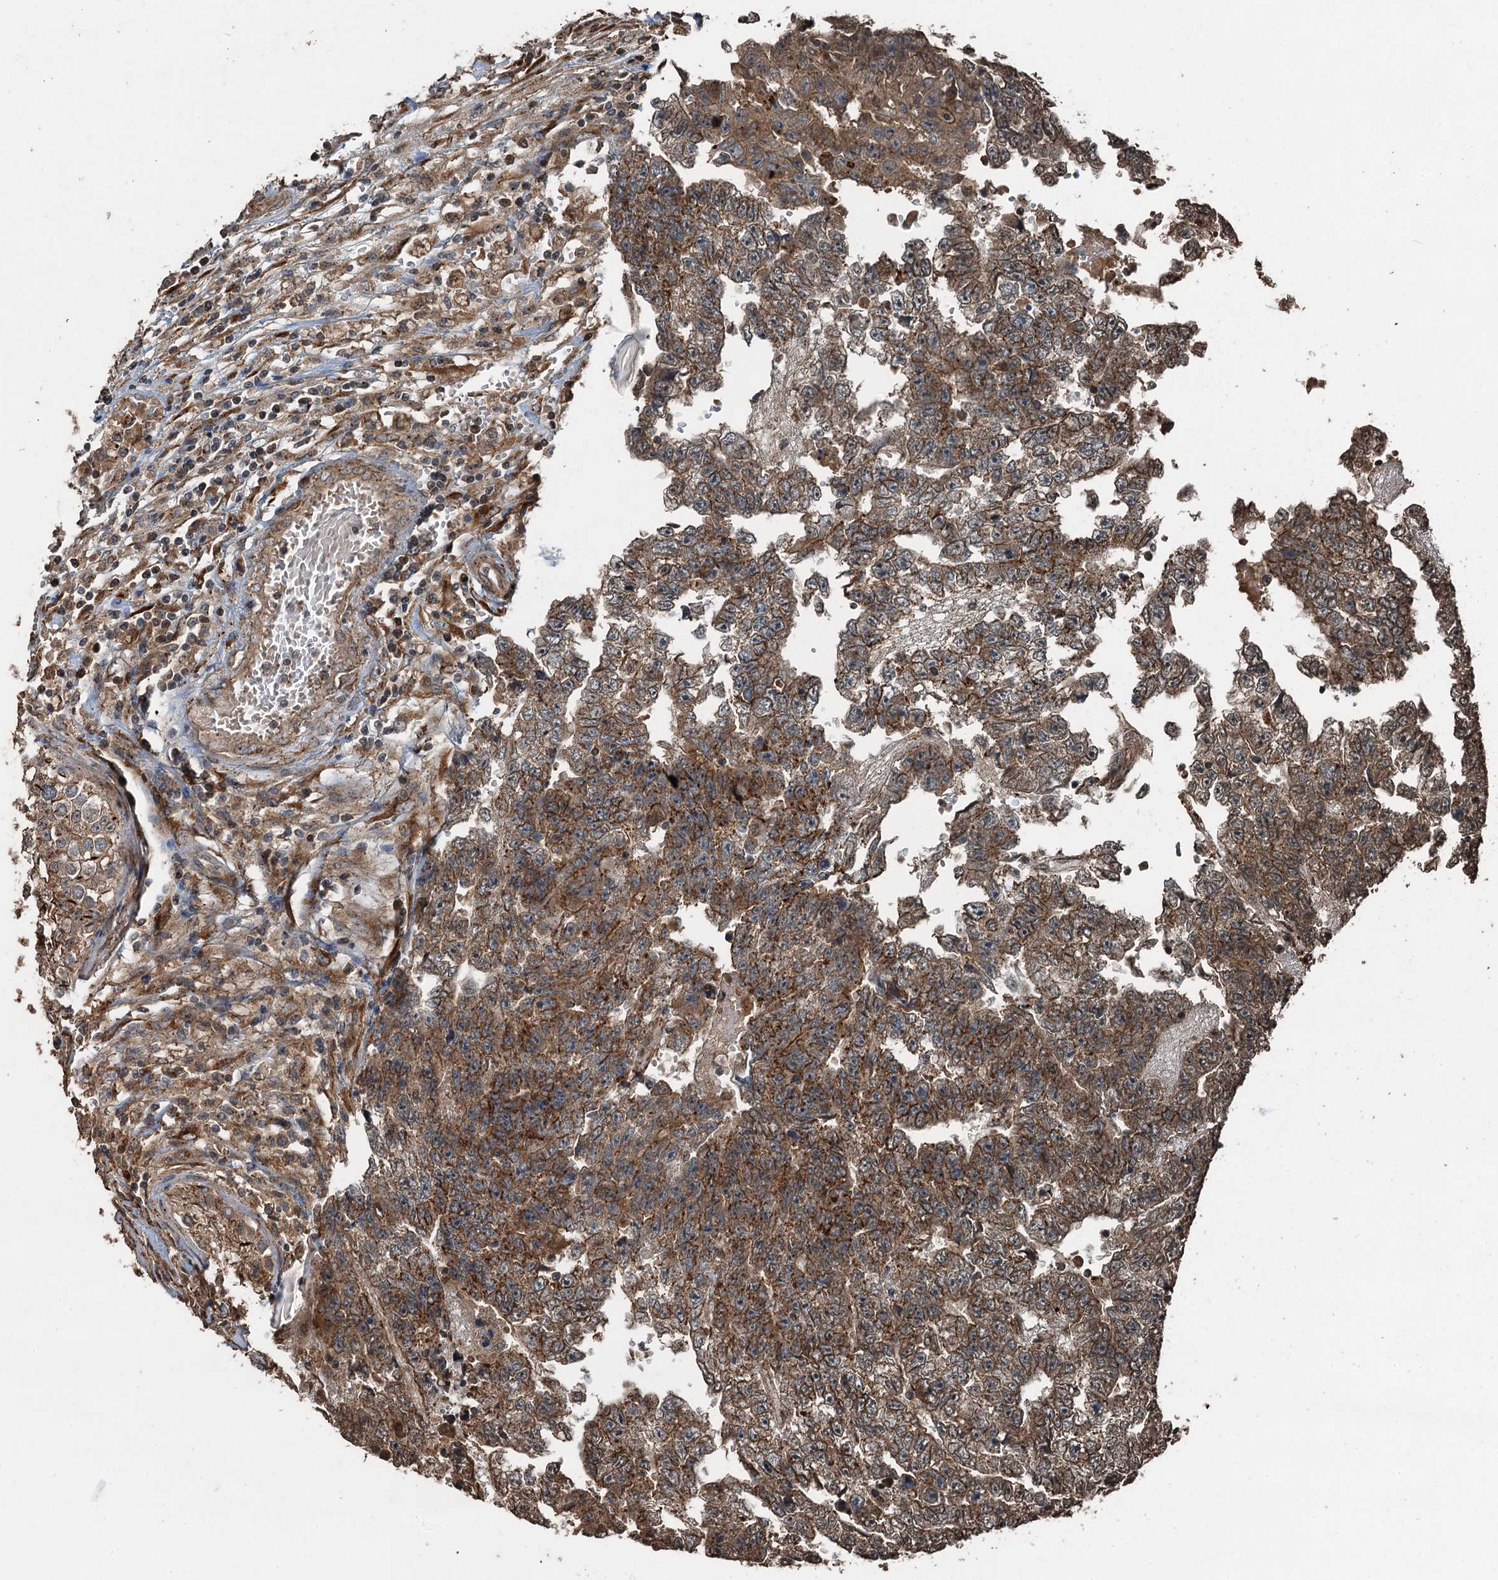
{"staining": {"intensity": "moderate", "quantity": ">75%", "location": "cytoplasmic/membranous"}, "tissue": "testis cancer", "cell_type": "Tumor cells", "image_type": "cancer", "snomed": [{"axis": "morphology", "description": "Carcinoma, Embryonal, NOS"}, {"axis": "topography", "description": "Testis"}], "caption": "Immunohistochemical staining of testis embryonal carcinoma demonstrates medium levels of moderate cytoplasmic/membranous positivity in about >75% of tumor cells. (Brightfield microscopy of DAB IHC at high magnification).", "gene": "TCTN1", "patient": {"sex": "male", "age": 25}}